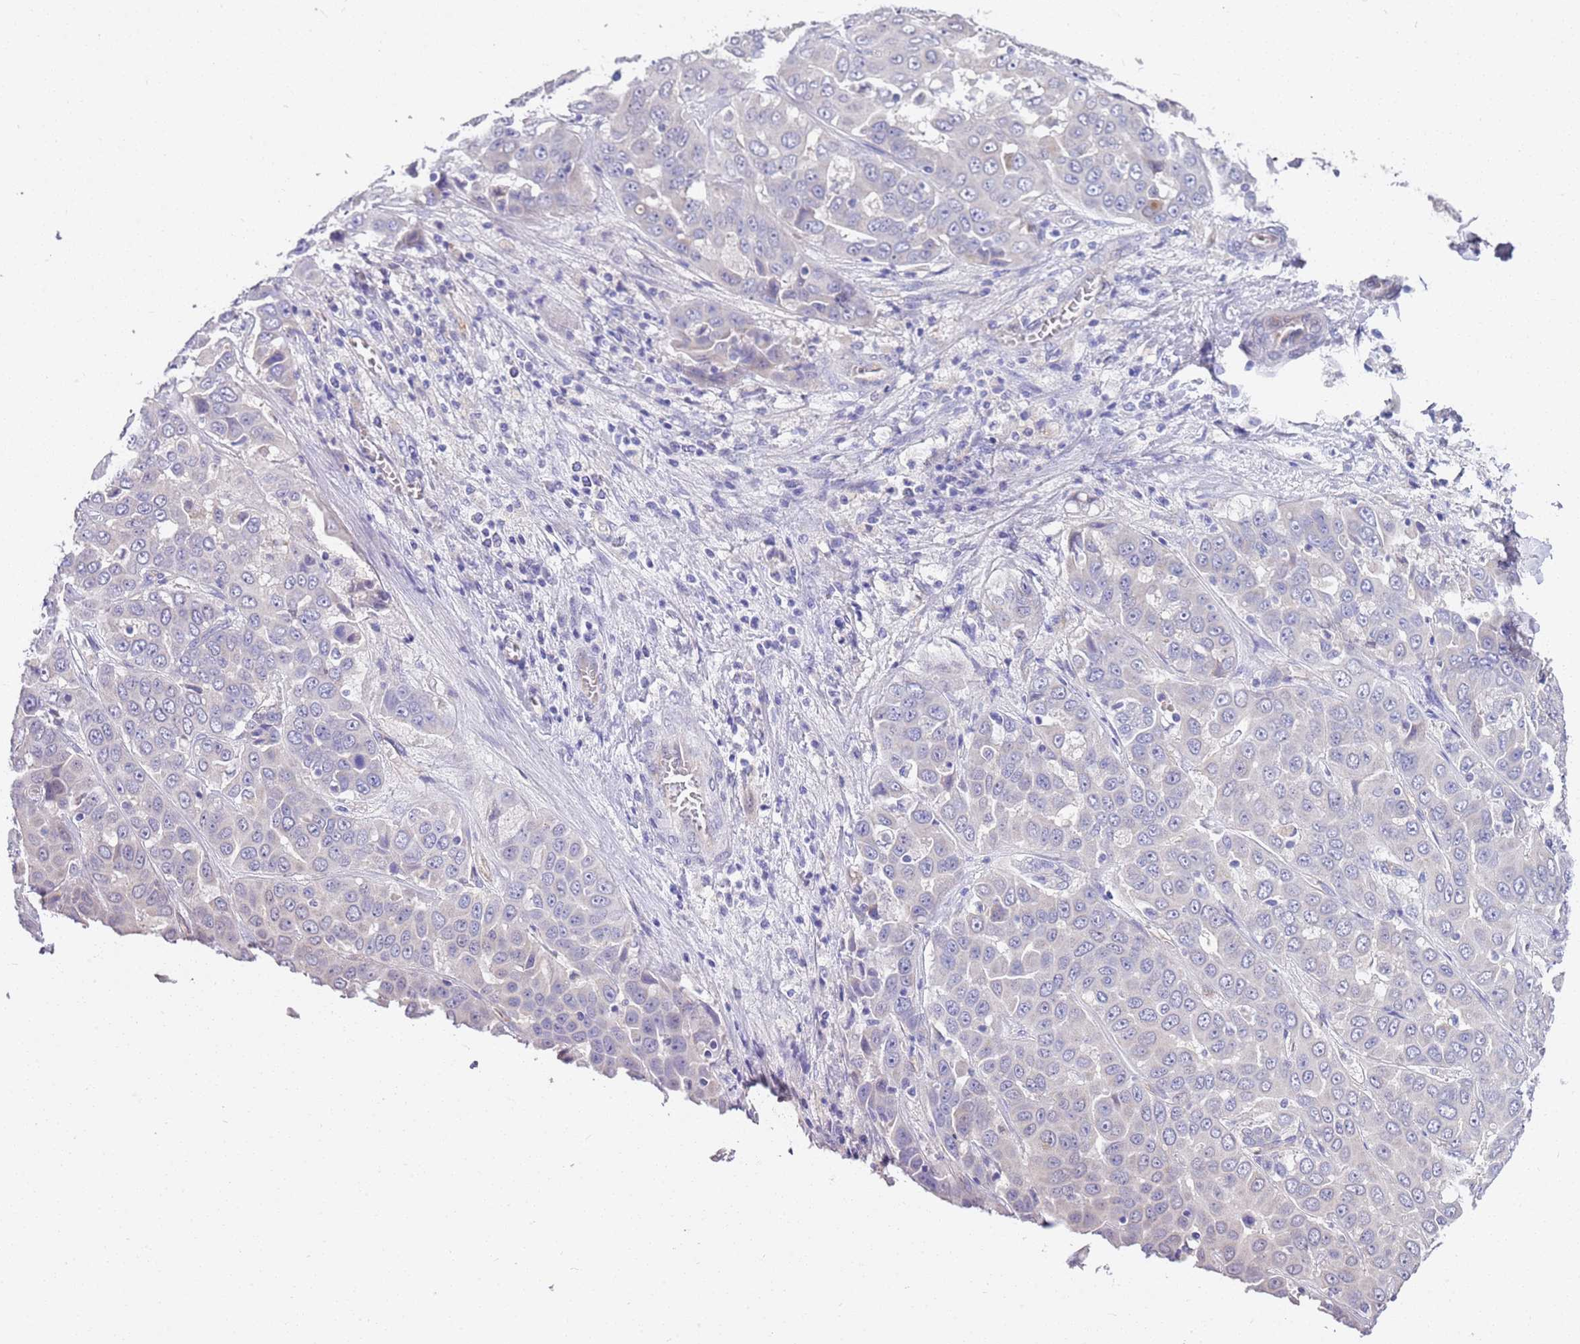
{"staining": {"intensity": "negative", "quantity": "none", "location": "none"}, "tissue": "liver cancer", "cell_type": "Tumor cells", "image_type": "cancer", "snomed": [{"axis": "morphology", "description": "Cholangiocarcinoma"}, {"axis": "topography", "description": "Liver"}], "caption": "Tumor cells are negative for protein expression in human cholangiocarcinoma (liver). (Brightfield microscopy of DAB (3,3'-diaminobenzidine) immunohistochemistry at high magnification).", "gene": "BRMS1L", "patient": {"sex": "female", "age": 52}}